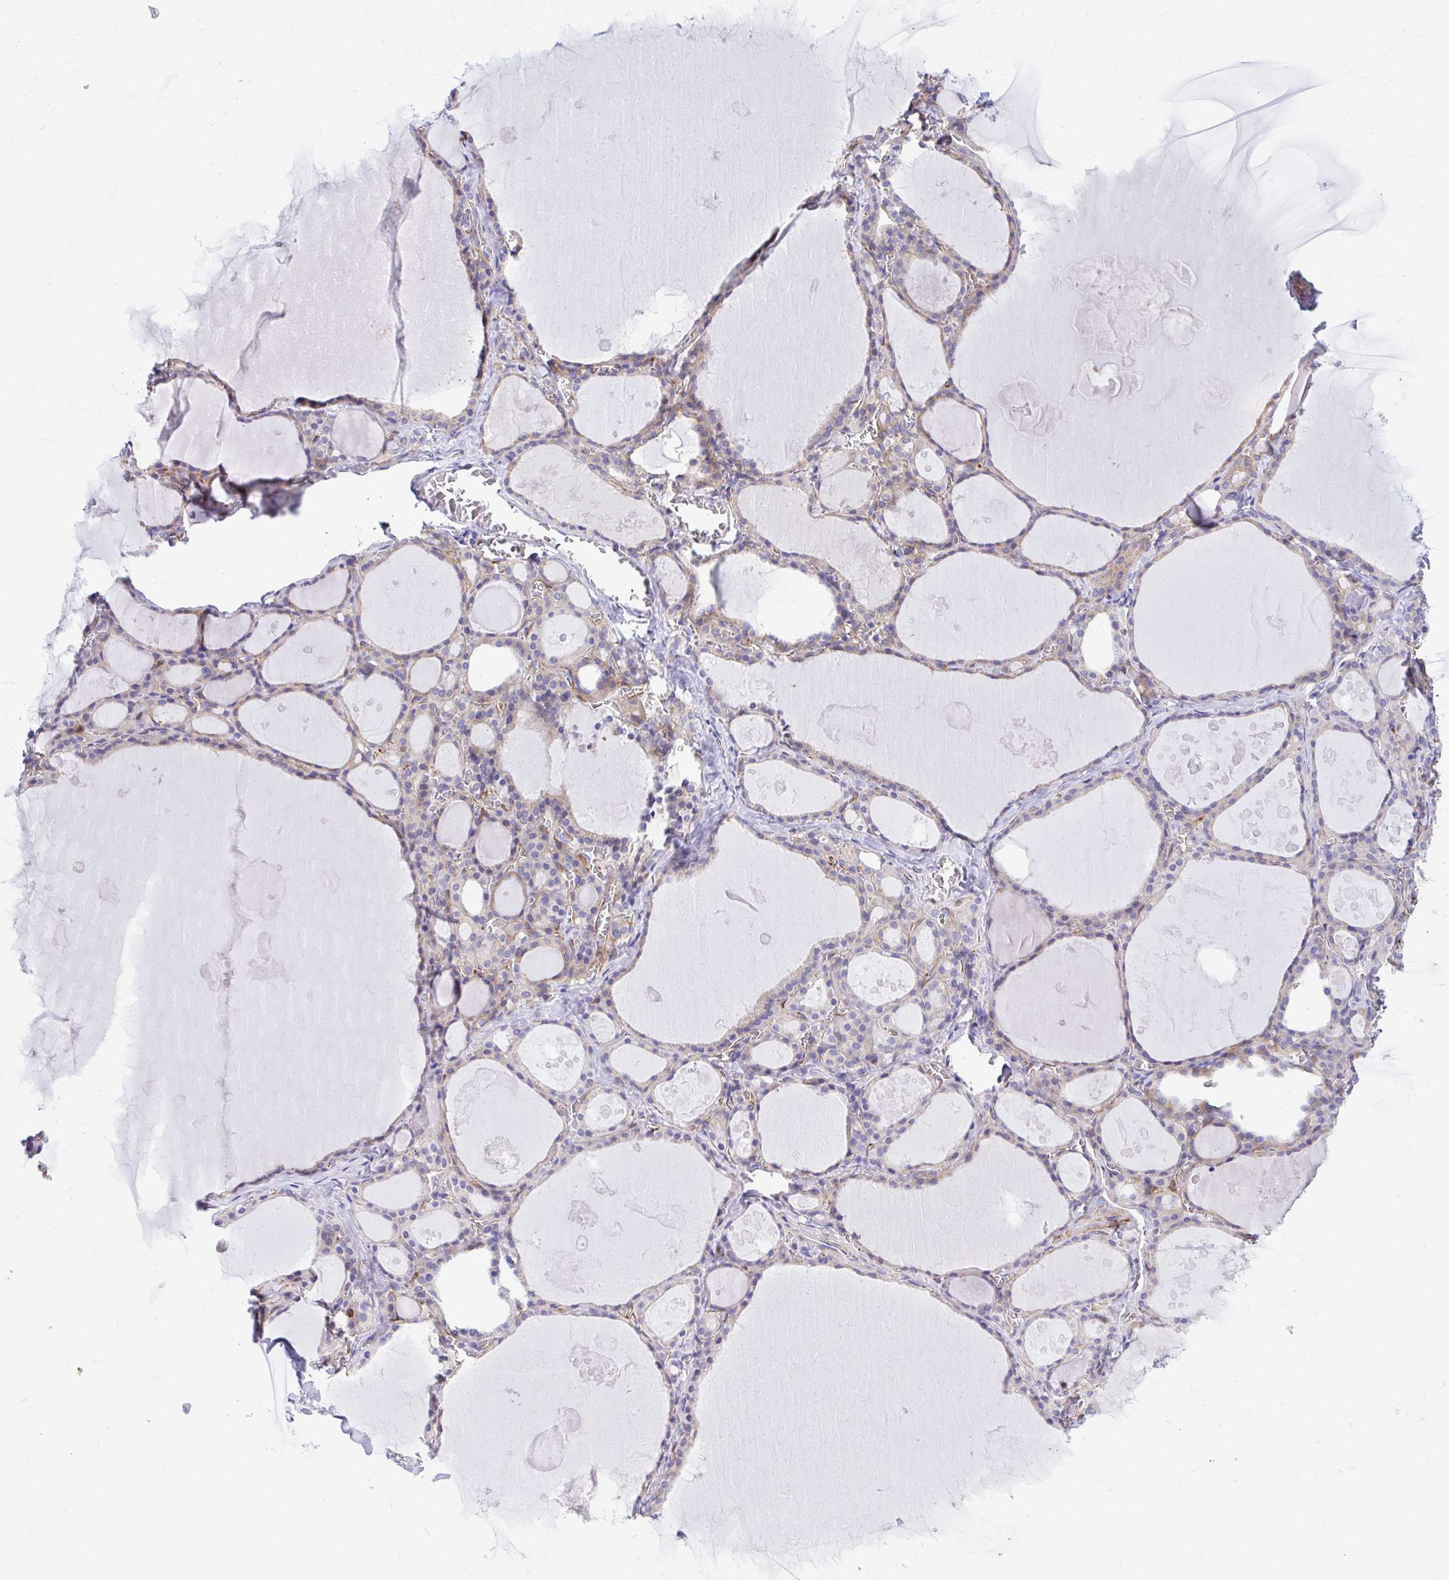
{"staining": {"intensity": "weak", "quantity": "<25%", "location": "cytoplasmic/membranous"}, "tissue": "thyroid gland", "cell_type": "Glandular cells", "image_type": "normal", "snomed": [{"axis": "morphology", "description": "Normal tissue, NOS"}, {"axis": "topography", "description": "Thyroid gland"}], "caption": "Thyroid gland was stained to show a protein in brown. There is no significant expression in glandular cells.", "gene": "EPB41L1", "patient": {"sex": "male", "age": 56}}